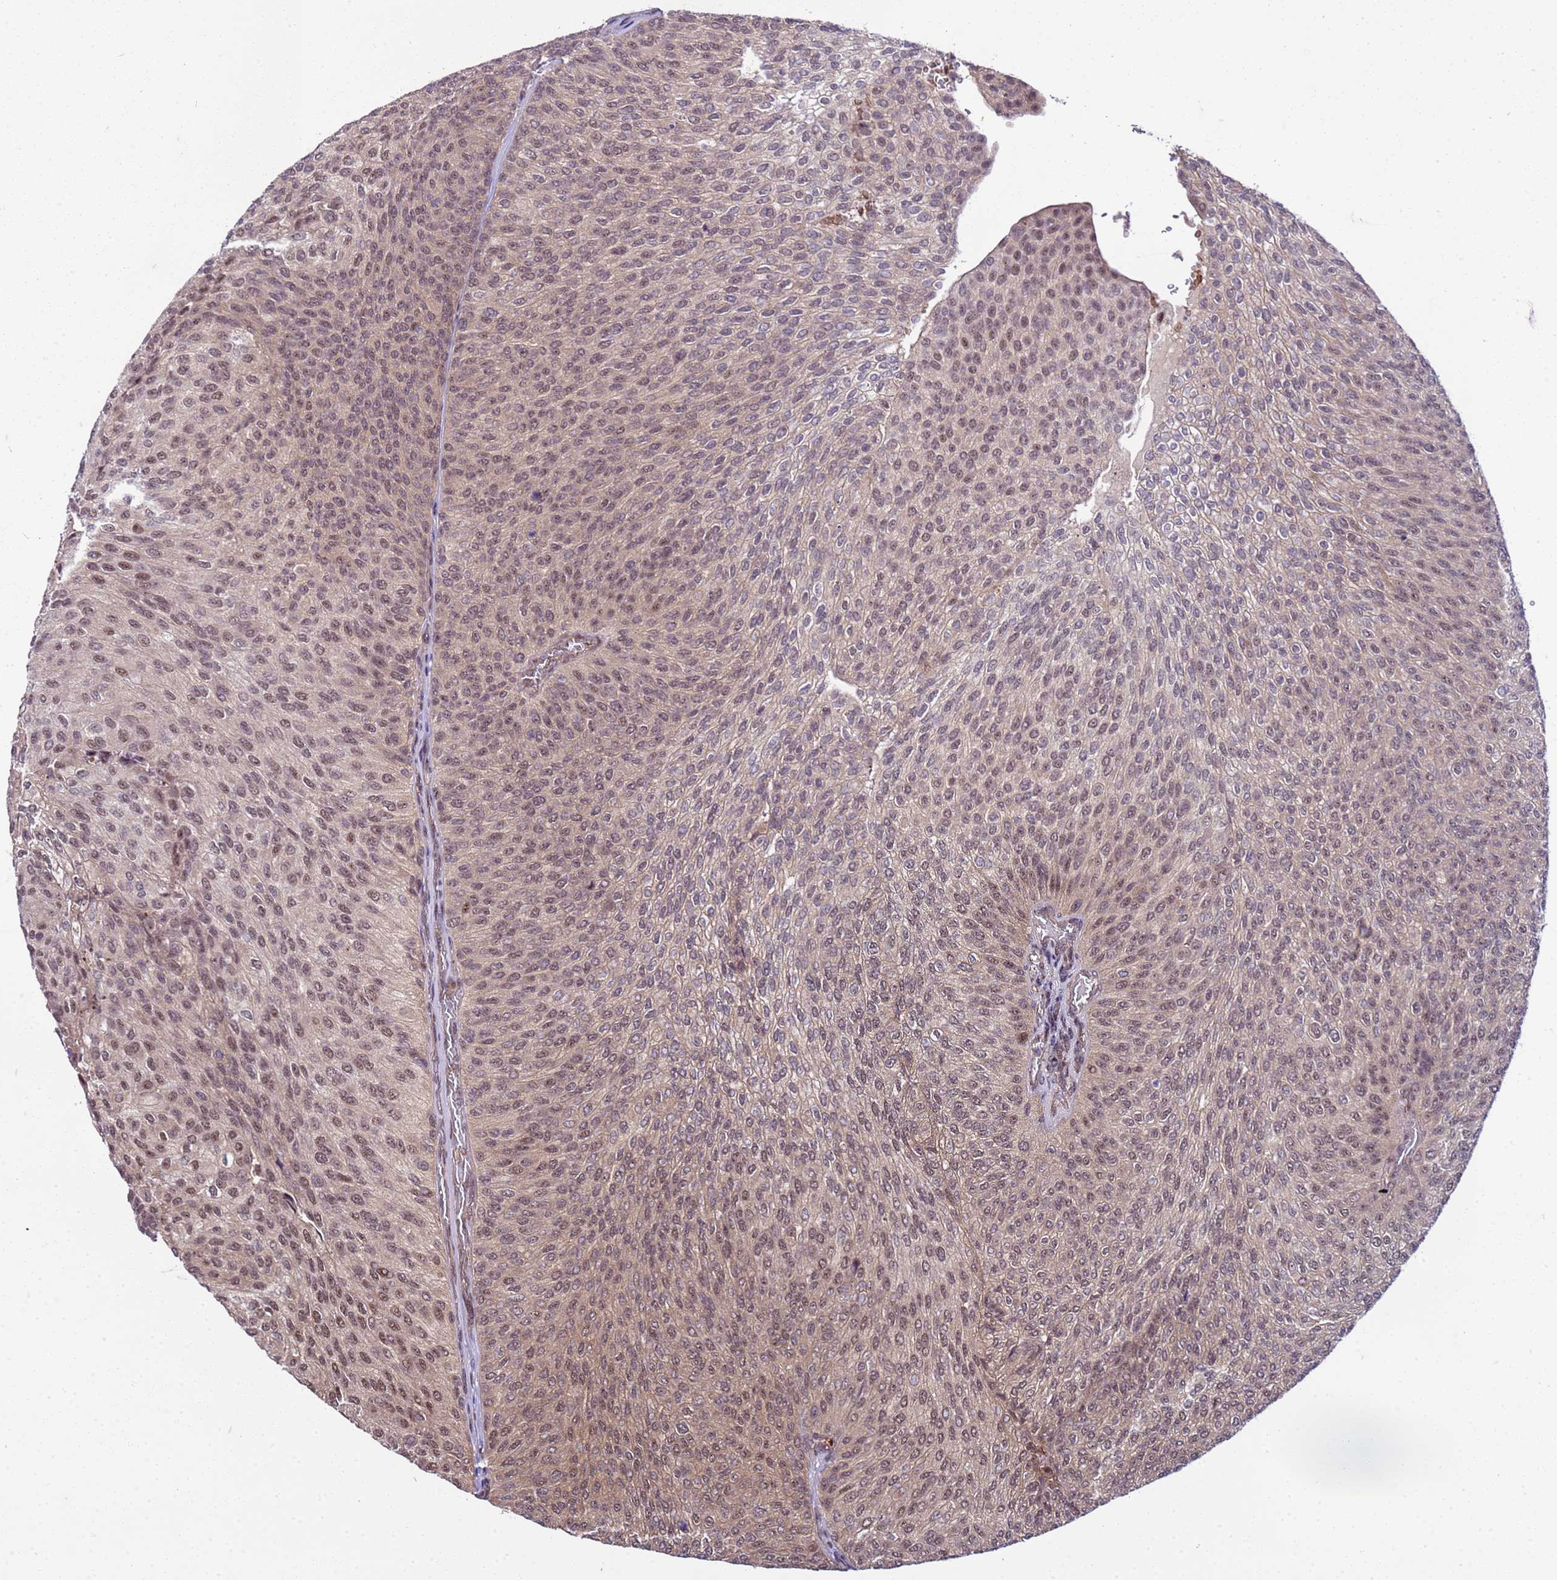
{"staining": {"intensity": "weak", "quantity": ">75%", "location": "nuclear"}, "tissue": "urothelial cancer", "cell_type": "Tumor cells", "image_type": "cancer", "snomed": [{"axis": "morphology", "description": "Urothelial carcinoma, High grade"}, {"axis": "topography", "description": "Urinary bladder"}], "caption": "Immunohistochemistry photomicrograph of neoplastic tissue: human high-grade urothelial carcinoma stained using IHC displays low levels of weak protein expression localized specifically in the nuclear of tumor cells, appearing as a nuclear brown color.", "gene": "GEN1", "patient": {"sex": "female", "age": 79}}